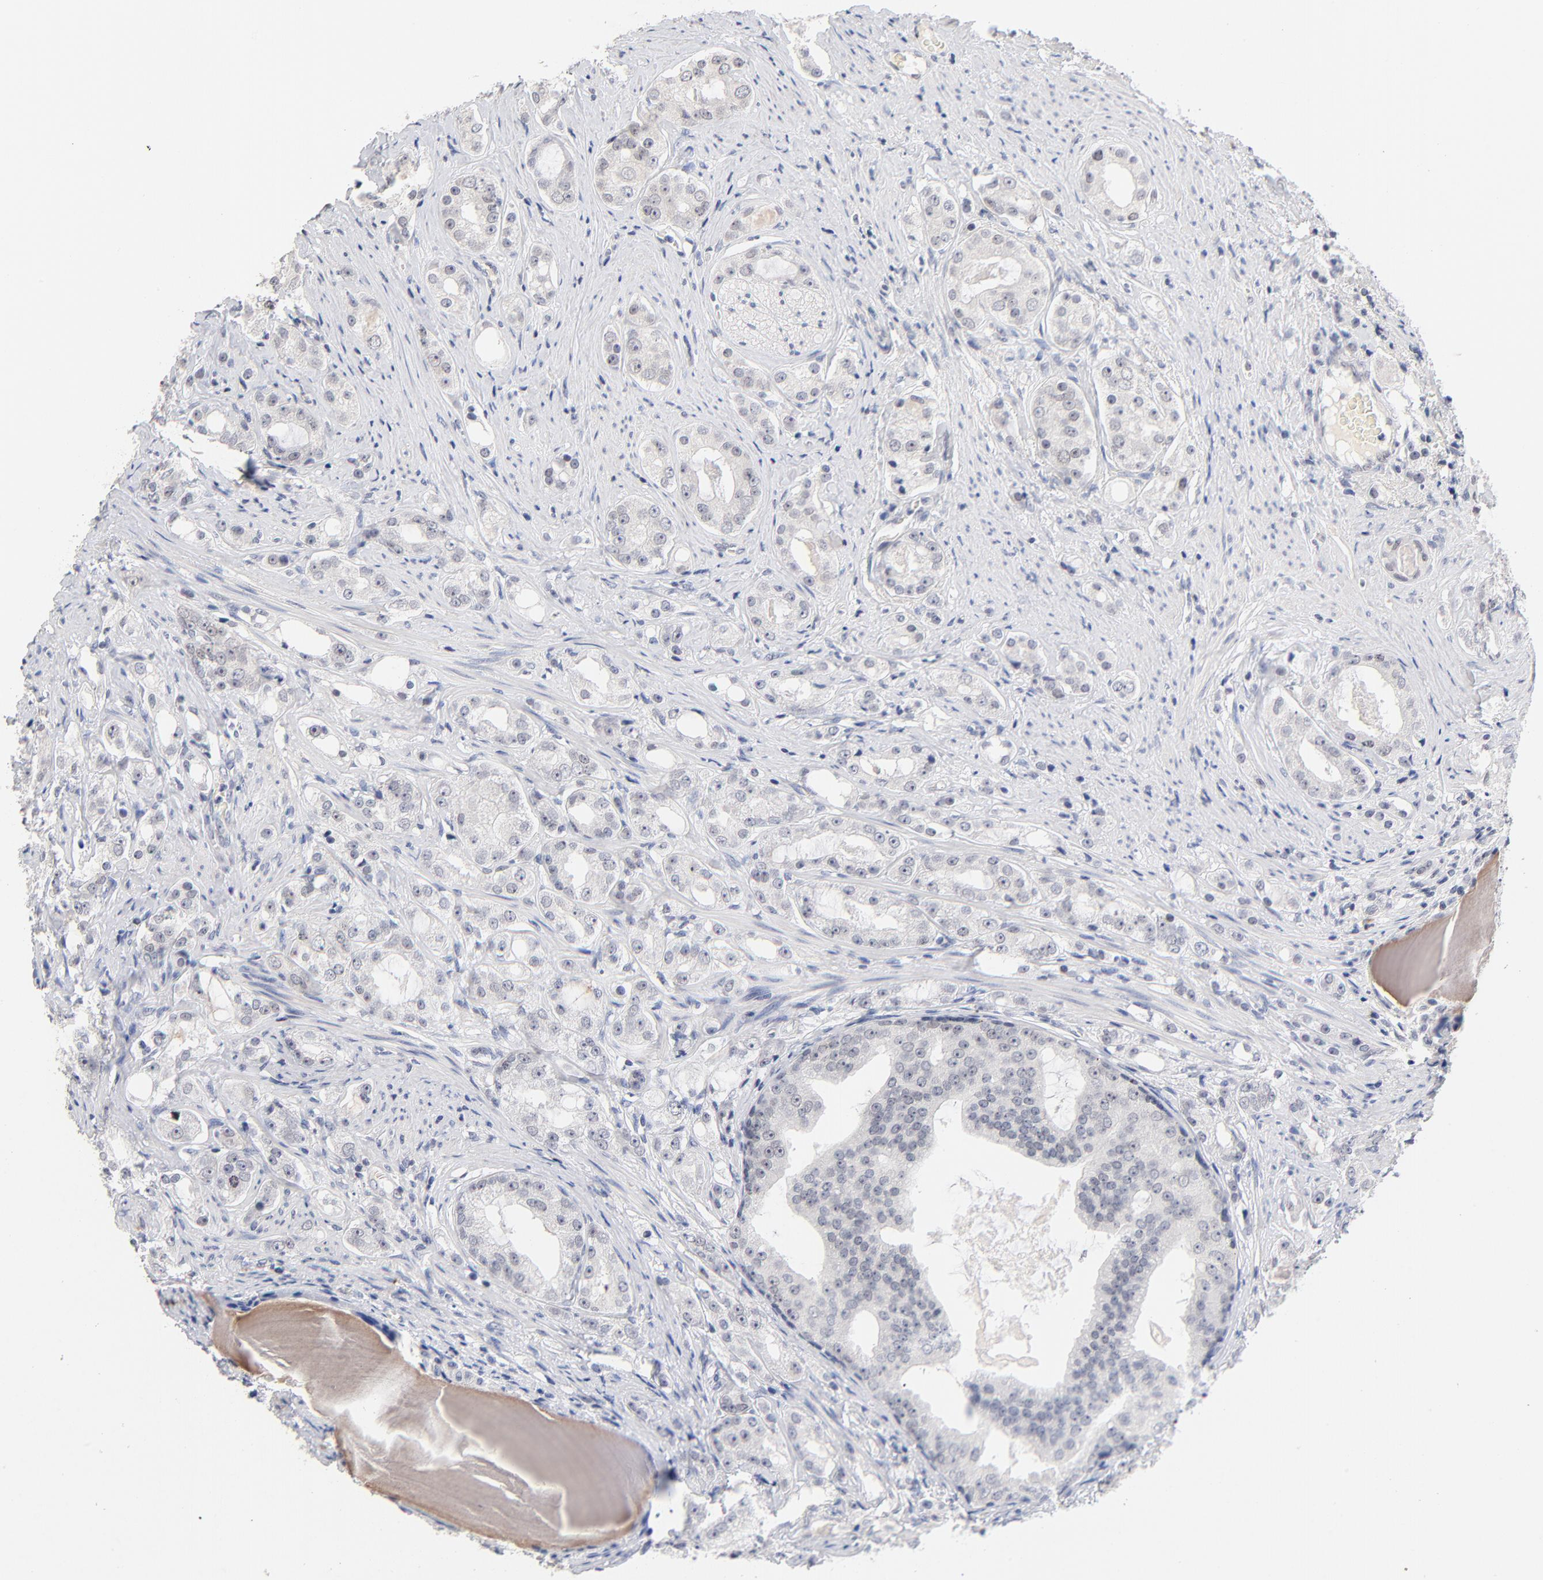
{"staining": {"intensity": "negative", "quantity": "none", "location": "none"}, "tissue": "prostate cancer", "cell_type": "Tumor cells", "image_type": "cancer", "snomed": [{"axis": "morphology", "description": "Adenocarcinoma, High grade"}, {"axis": "topography", "description": "Prostate"}], "caption": "Immunohistochemical staining of prostate adenocarcinoma (high-grade) exhibits no significant expression in tumor cells.", "gene": "ORC2", "patient": {"sex": "male", "age": 68}}